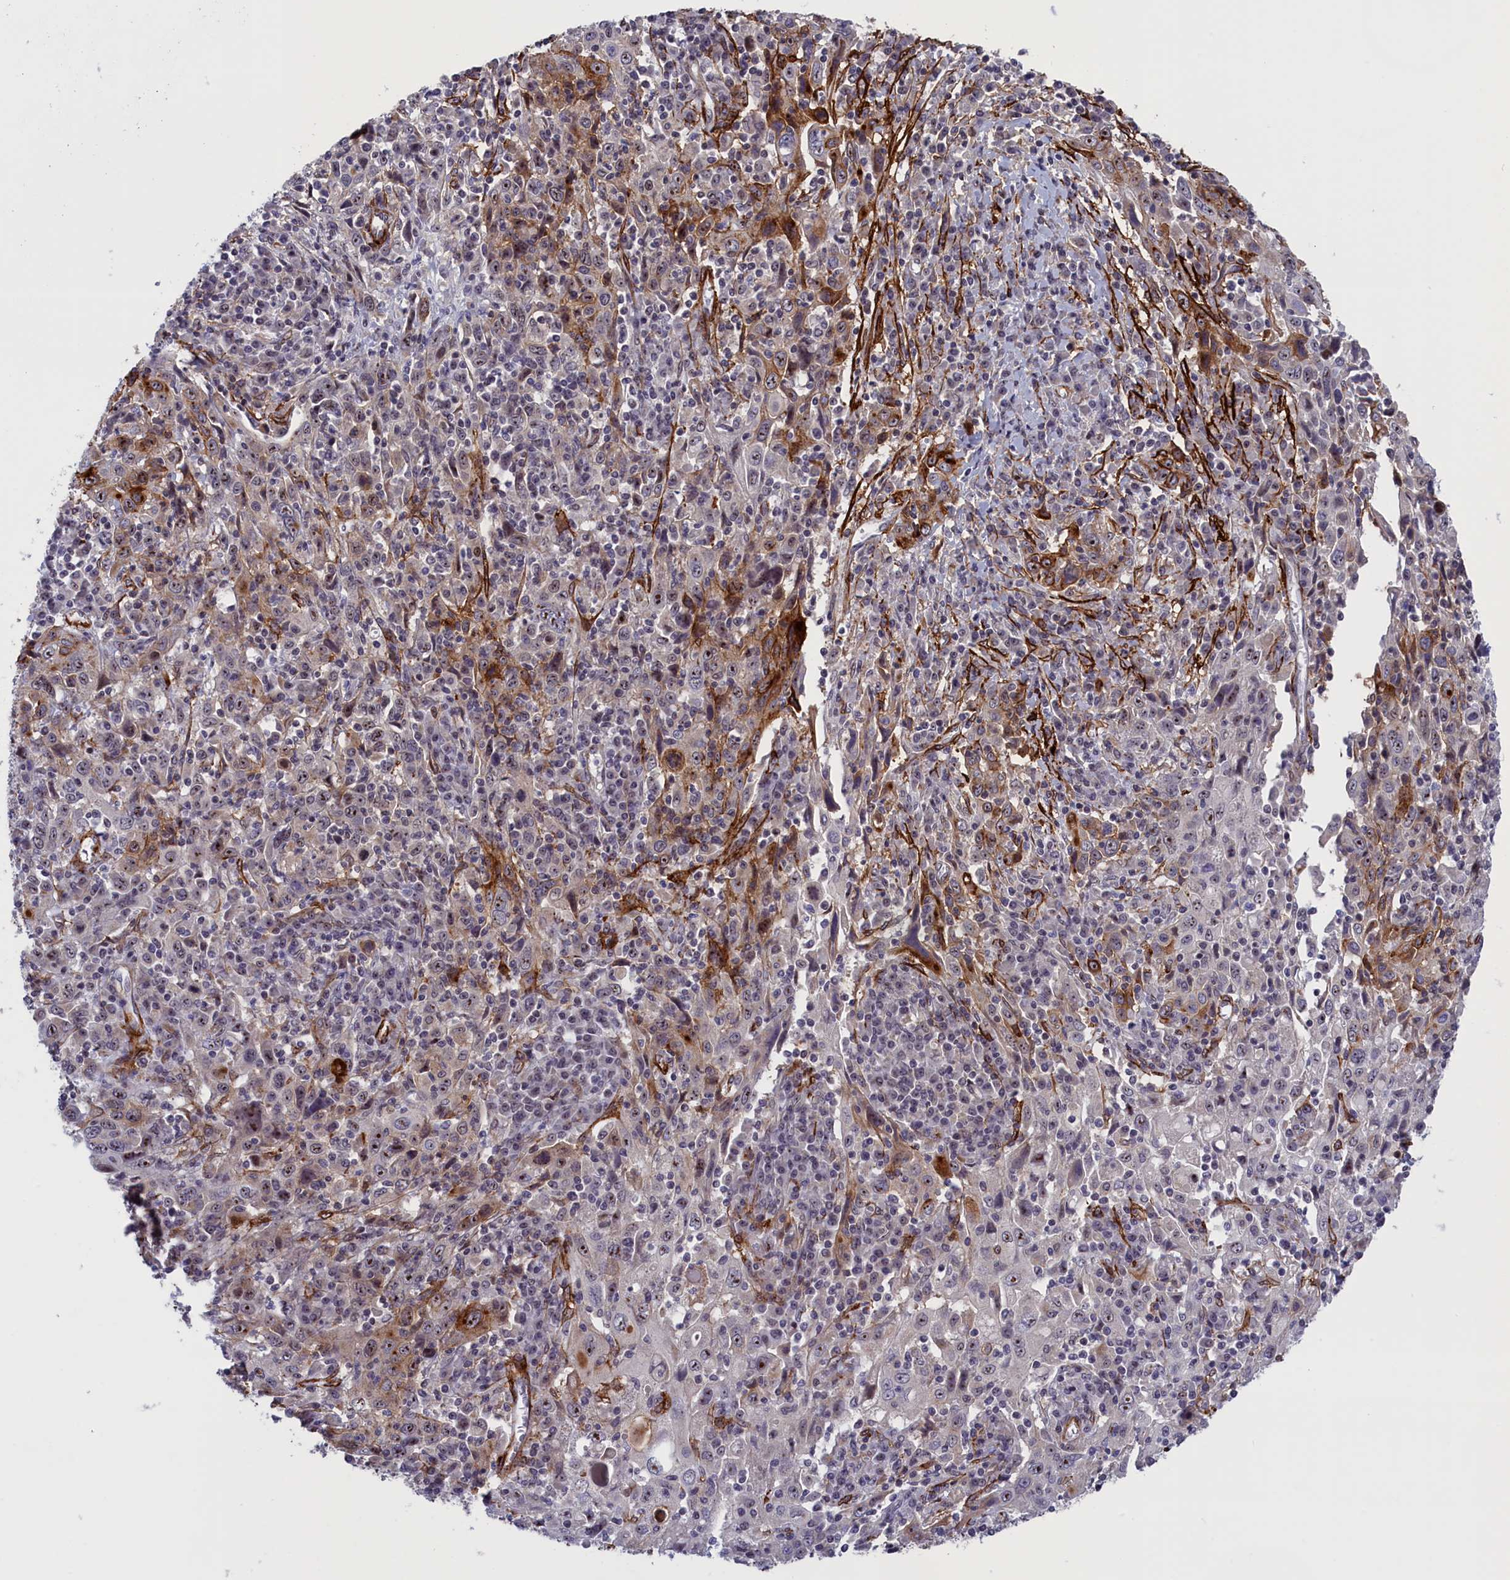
{"staining": {"intensity": "strong", "quantity": "25%-75%", "location": "cytoplasmic/membranous,nuclear"}, "tissue": "cervical cancer", "cell_type": "Tumor cells", "image_type": "cancer", "snomed": [{"axis": "morphology", "description": "Squamous cell carcinoma, NOS"}, {"axis": "topography", "description": "Cervix"}], "caption": "Tumor cells show high levels of strong cytoplasmic/membranous and nuclear positivity in about 25%-75% of cells in human squamous cell carcinoma (cervical).", "gene": "PPAN", "patient": {"sex": "female", "age": 46}}